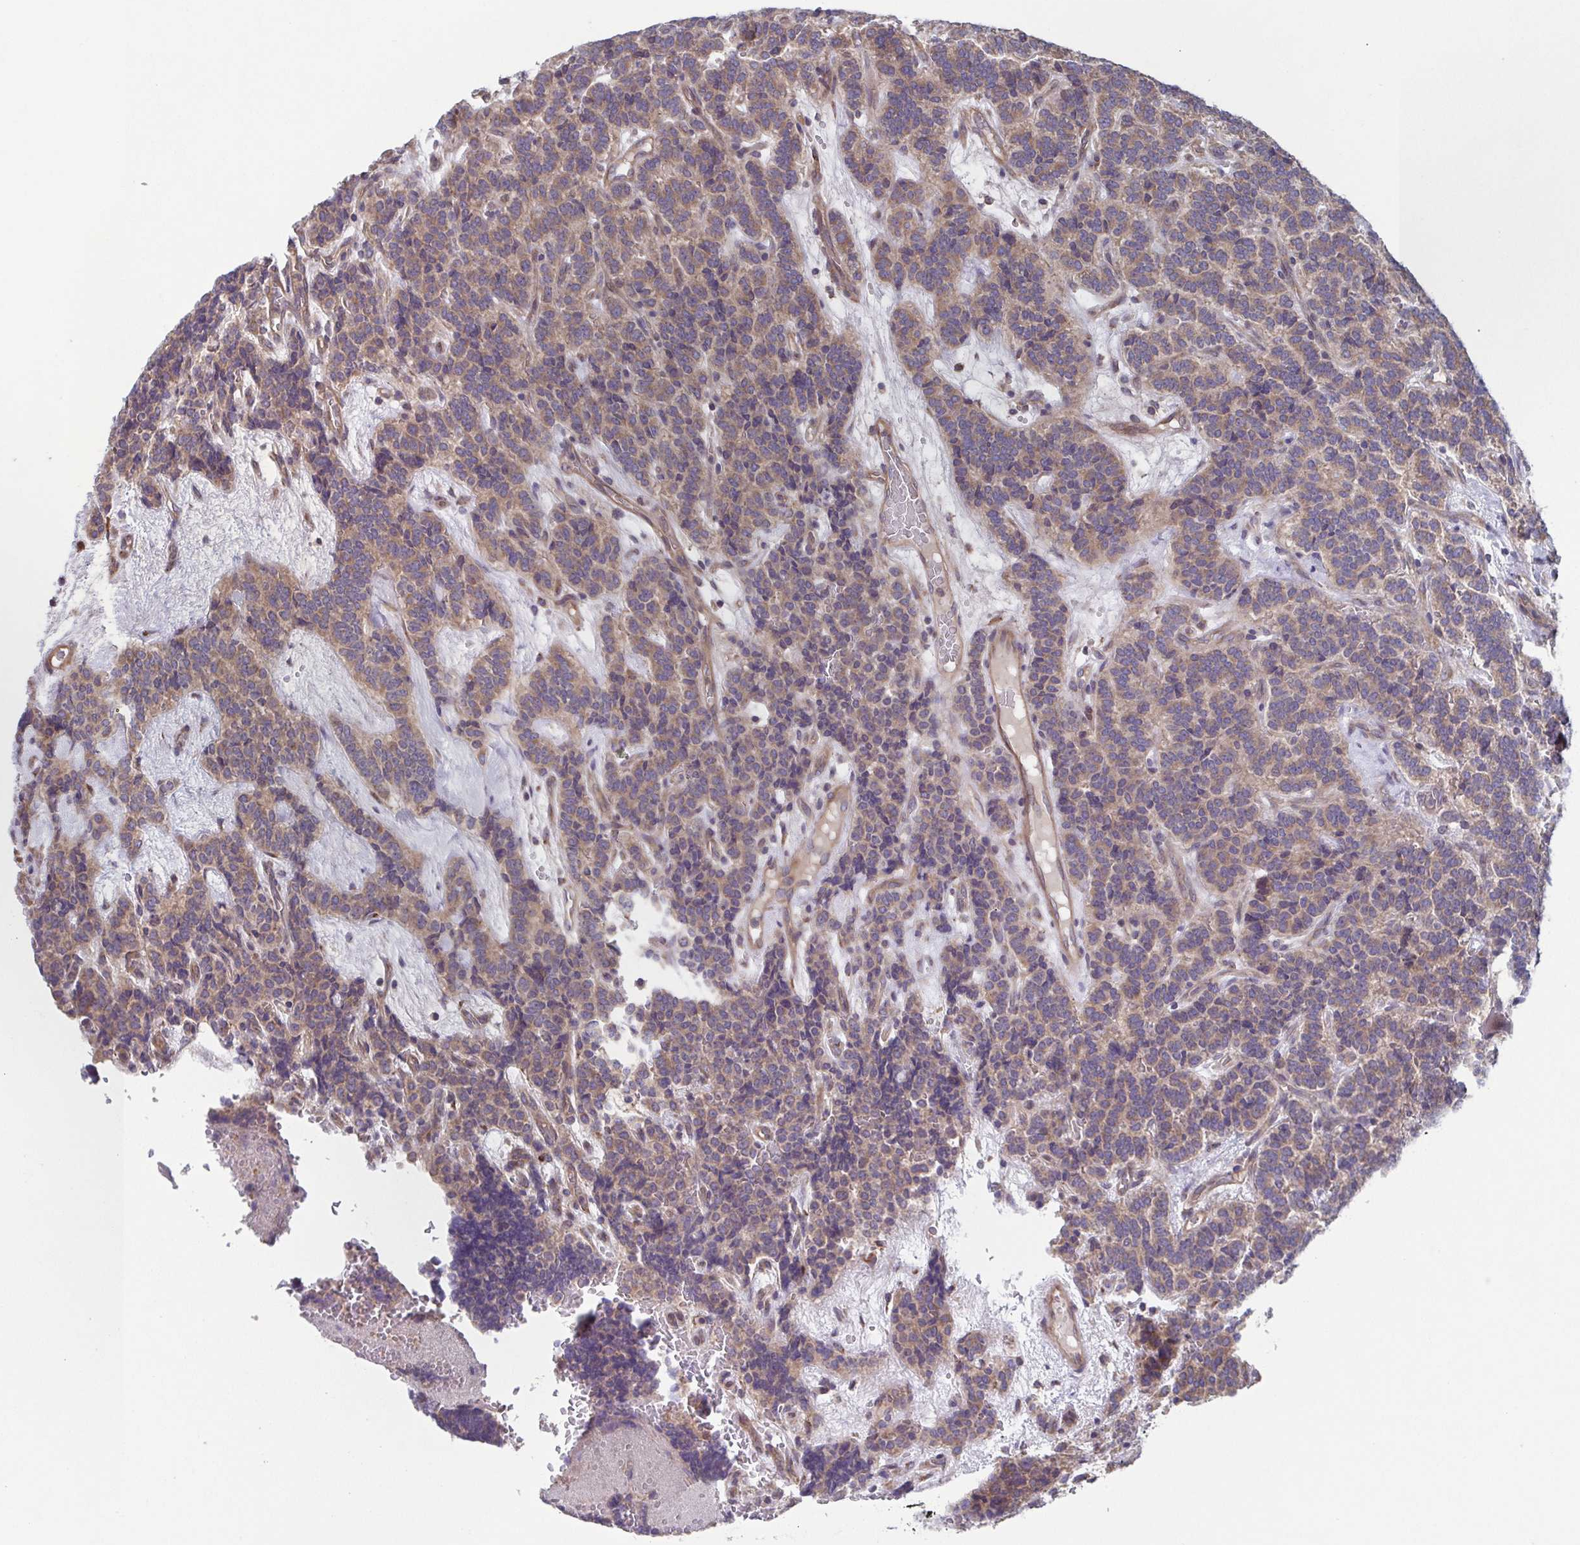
{"staining": {"intensity": "moderate", "quantity": ">75%", "location": "cytoplasmic/membranous"}, "tissue": "carcinoid", "cell_type": "Tumor cells", "image_type": "cancer", "snomed": [{"axis": "morphology", "description": "Carcinoid, malignant, NOS"}, {"axis": "topography", "description": "Pancreas"}], "caption": "Carcinoid was stained to show a protein in brown. There is medium levels of moderate cytoplasmic/membranous positivity in about >75% of tumor cells.", "gene": "COPB1", "patient": {"sex": "male", "age": 36}}